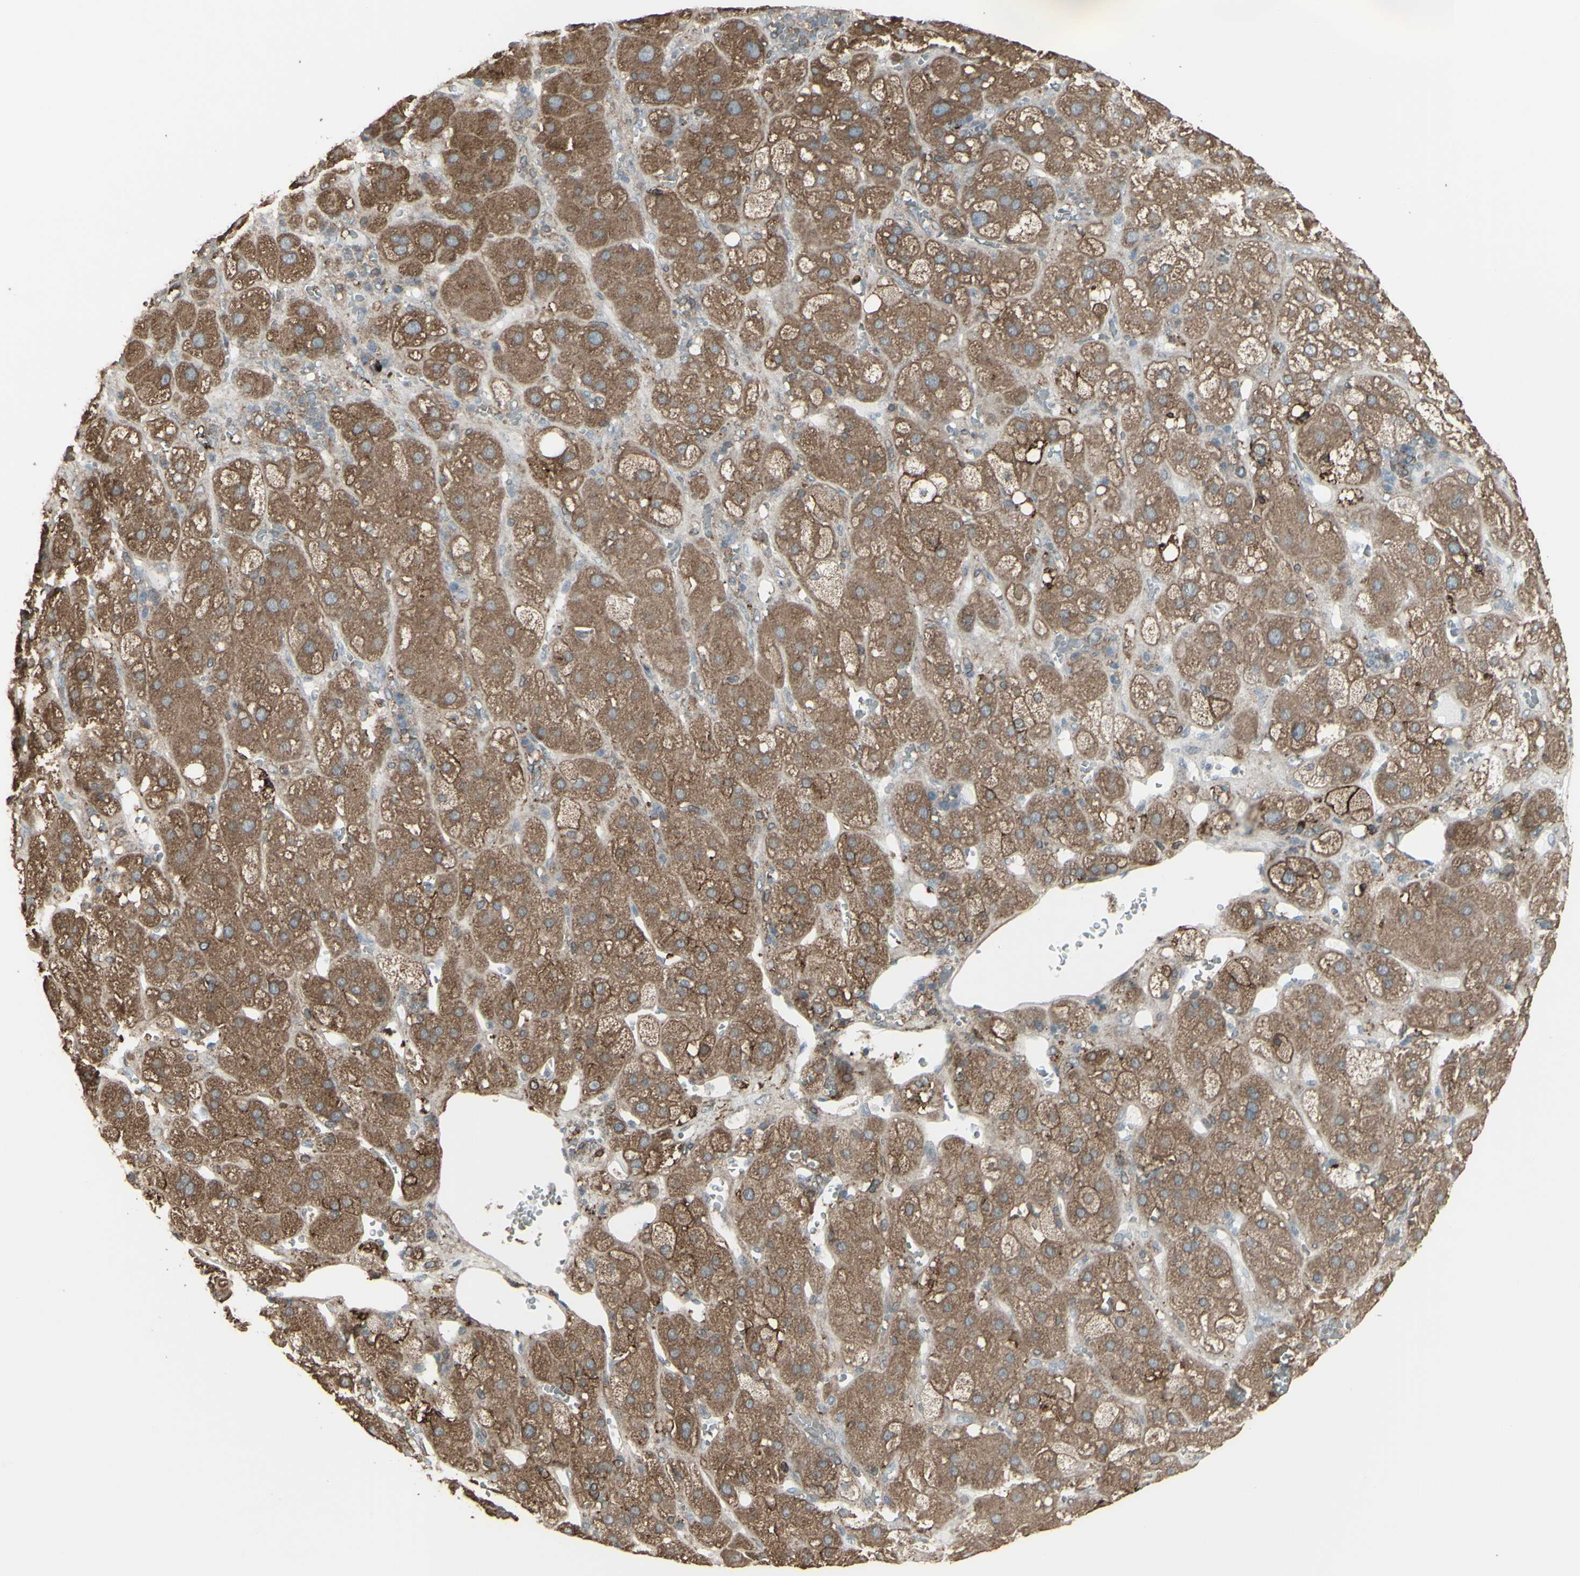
{"staining": {"intensity": "moderate", "quantity": ">75%", "location": "cytoplasmic/membranous"}, "tissue": "adrenal gland", "cell_type": "Glandular cells", "image_type": "normal", "snomed": [{"axis": "morphology", "description": "Normal tissue, NOS"}, {"axis": "topography", "description": "Adrenal gland"}], "caption": "Immunohistochemical staining of normal human adrenal gland exhibits medium levels of moderate cytoplasmic/membranous positivity in approximately >75% of glandular cells.", "gene": "SMO", "patient": {"sex": "female", "age": 47}}